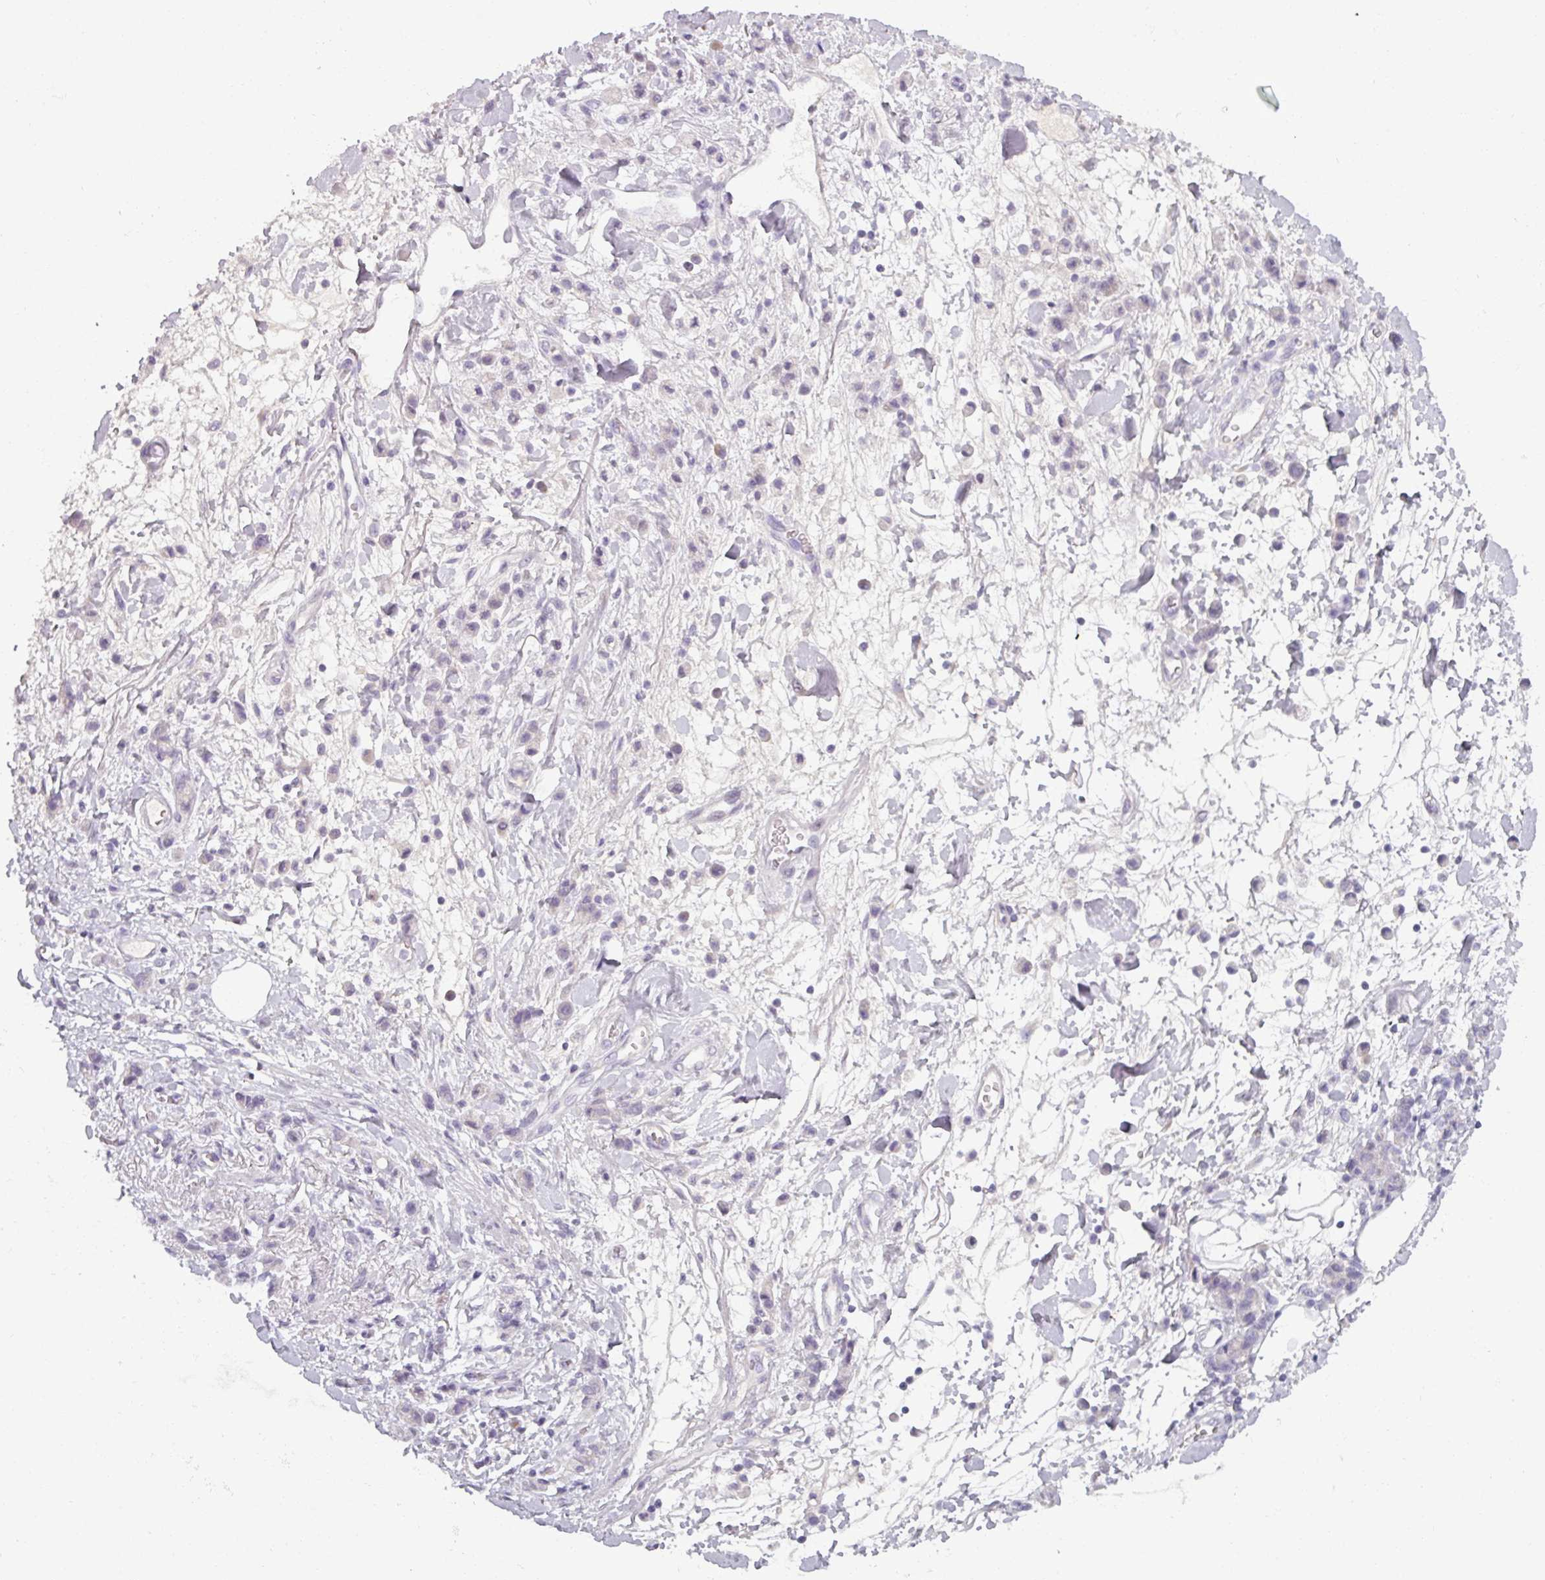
{"staining": {"intensity": "negative", "quantity": "none", "location": "none"}, "tissue": "stomach cancer", "cell_type": "Tumor cells", "image_type": "cancer", "snomed": [{"axis": "morphology", "description": "Adenocarcinoma, NOS"}, {"axis": "topography", "description": "Stomach"}], "caption": "This is a histopathology image of immunohistochemistry staining of adenocarcinoma (stomach), which shows no expression in tumor cells.", "gene": "SMIM11", "patient": {"sex": "male", "age": 77}}